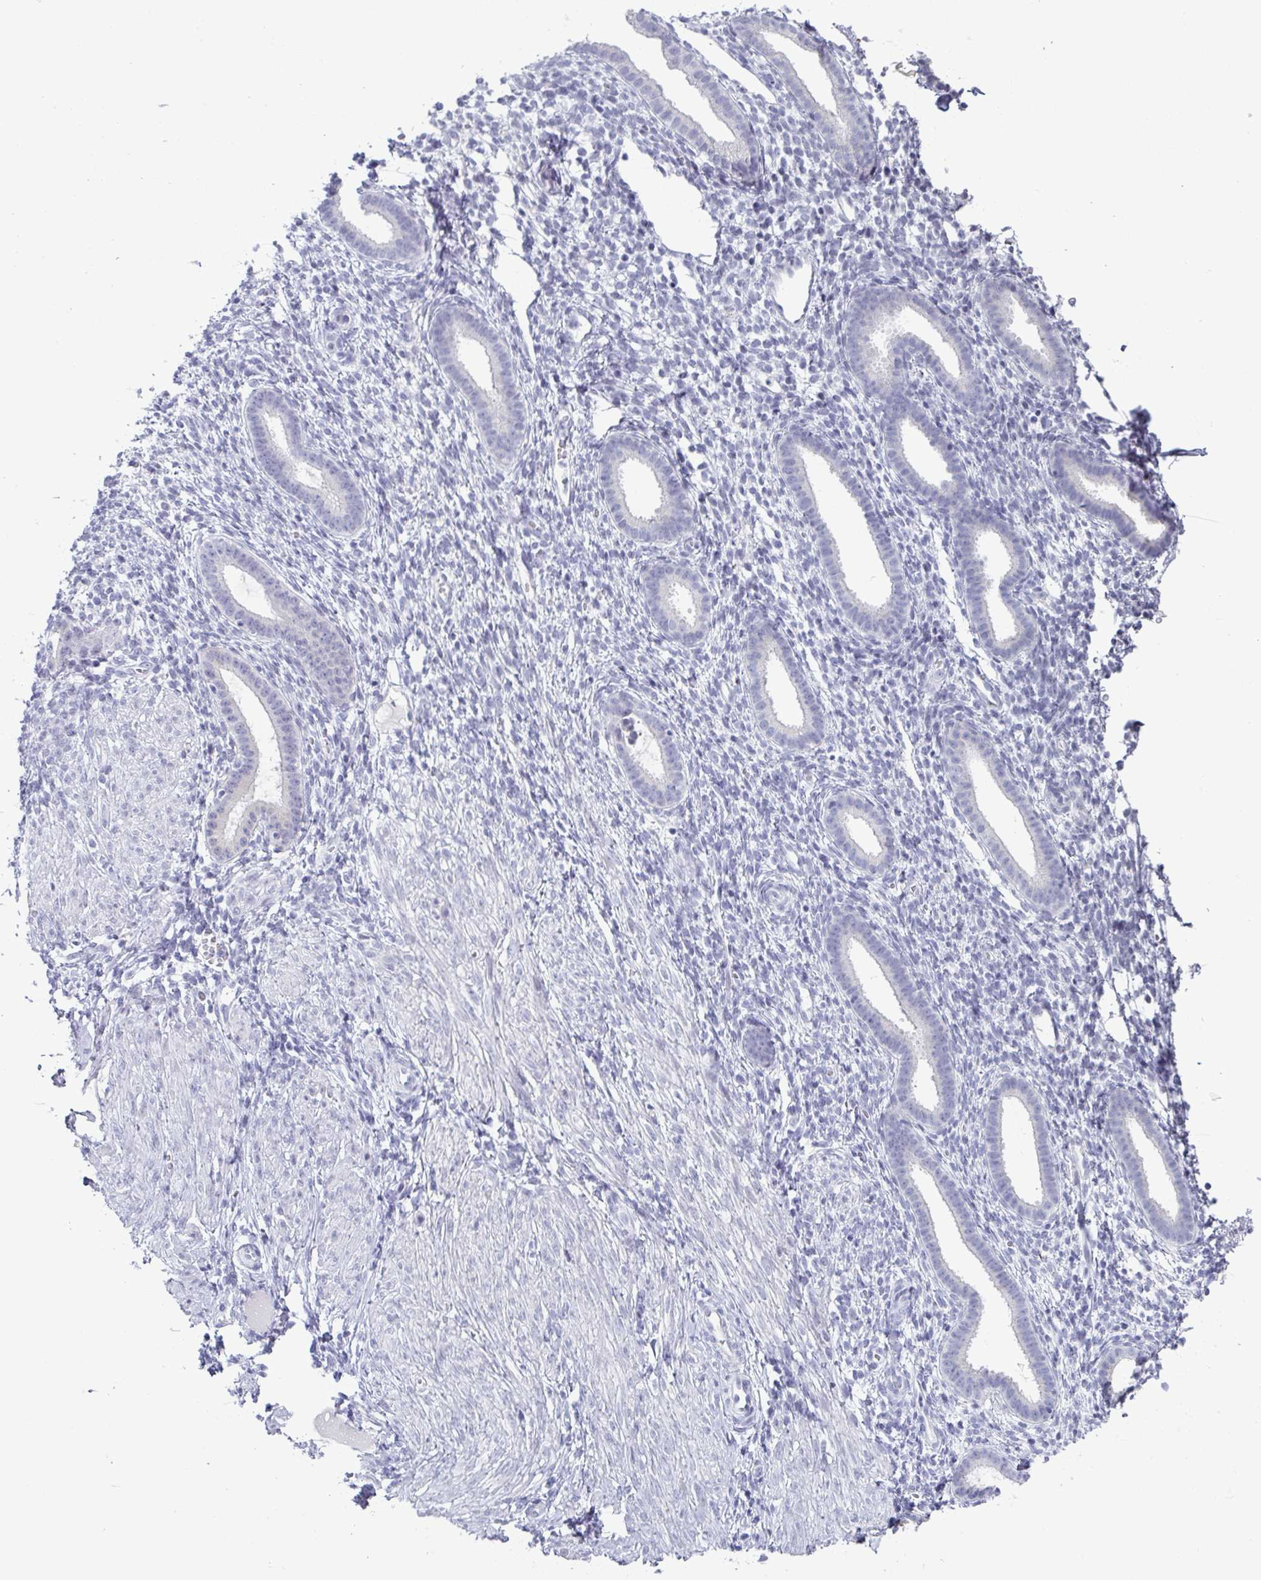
{"staining": {"intensity": "negative", "quantity": "none", "location": "none"}, "tissue": "endometrium", "cell_type": "Cells in endometrial stroma", "image_type": "normal", "snomed": [{"axis": "morphology", "description": "Normal tissue, NOS"}, {"axis": "topography", "description": "Endometrium"}], "caption": "This histopathology image is of unremarkable endometrium stained with immunohistochemistry to label a protein in brown with the nuclei are counter-stained blue. There is no staining in cells in endometrial stroma. (DAB (3,3'-diaminobenzidine) IHC with hematoxylin counter stain).", "gene": "VSIG10L", "patient": {"sex": "female", "age": 36}}